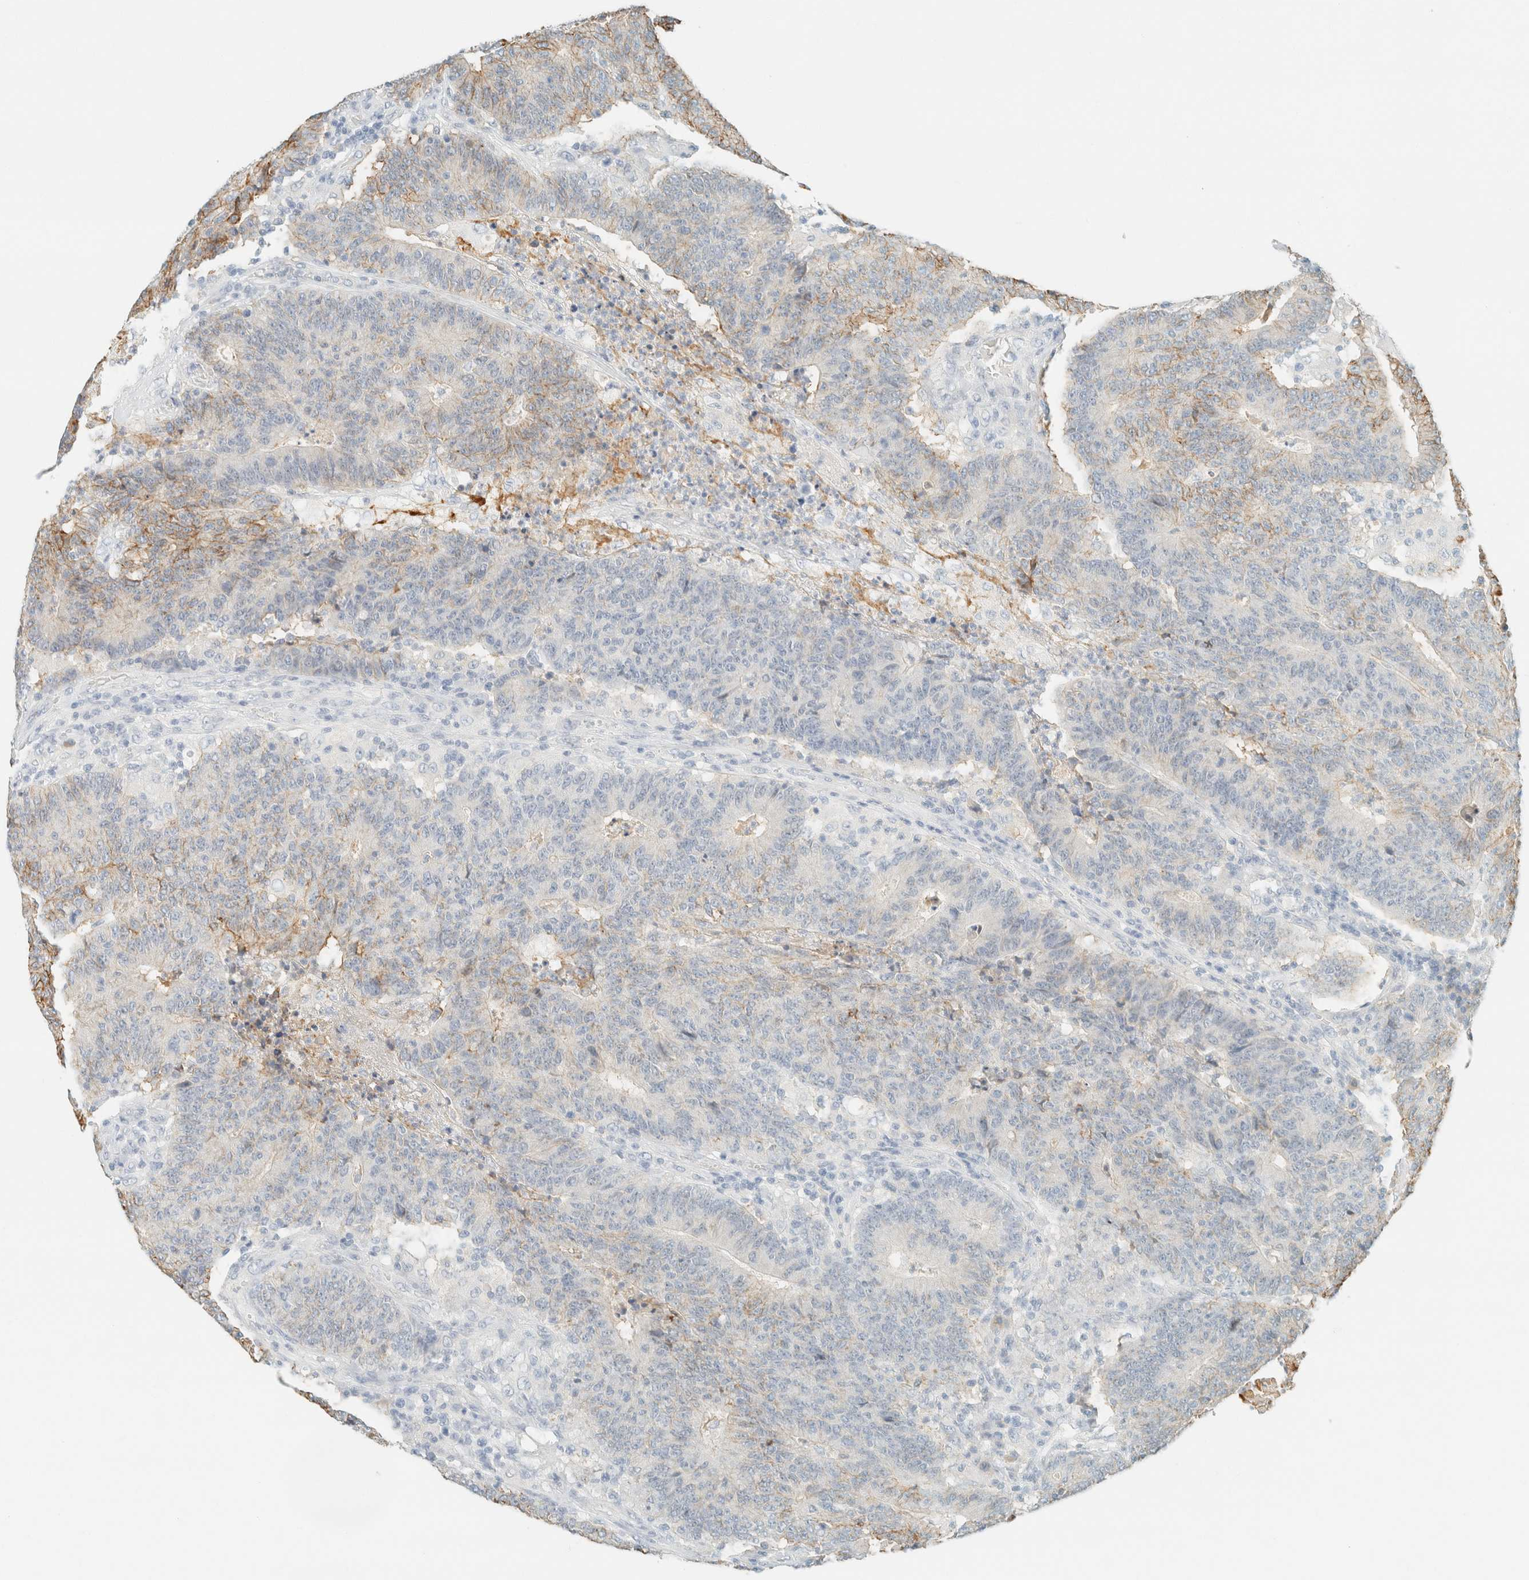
{"staining": {"intensity": "moderate", "quantity": "<25%", "location": "cytoplasmic/membranous"}, "tissue": "colorectal cancer", "cell_type": "Tumor cells", "image_type": "cancer", "snomed": [{"axis": "morphology", "description": "Normal tissue, NOS"}, {"axis": "morphology", "description": "Adenocarcinoma, NOS"}, {"axis": "topography", "description": "Colon"}], "caption": "IHC histopathology image of human colorectal adenocarcinoma stained for a protein (brown), which shows low levels of moderate cytoplasmic/membranous positivity in approximately <25% of tumor cells.", "gene": "GPA33", "patient": {"sex": "female", "age": 75}}